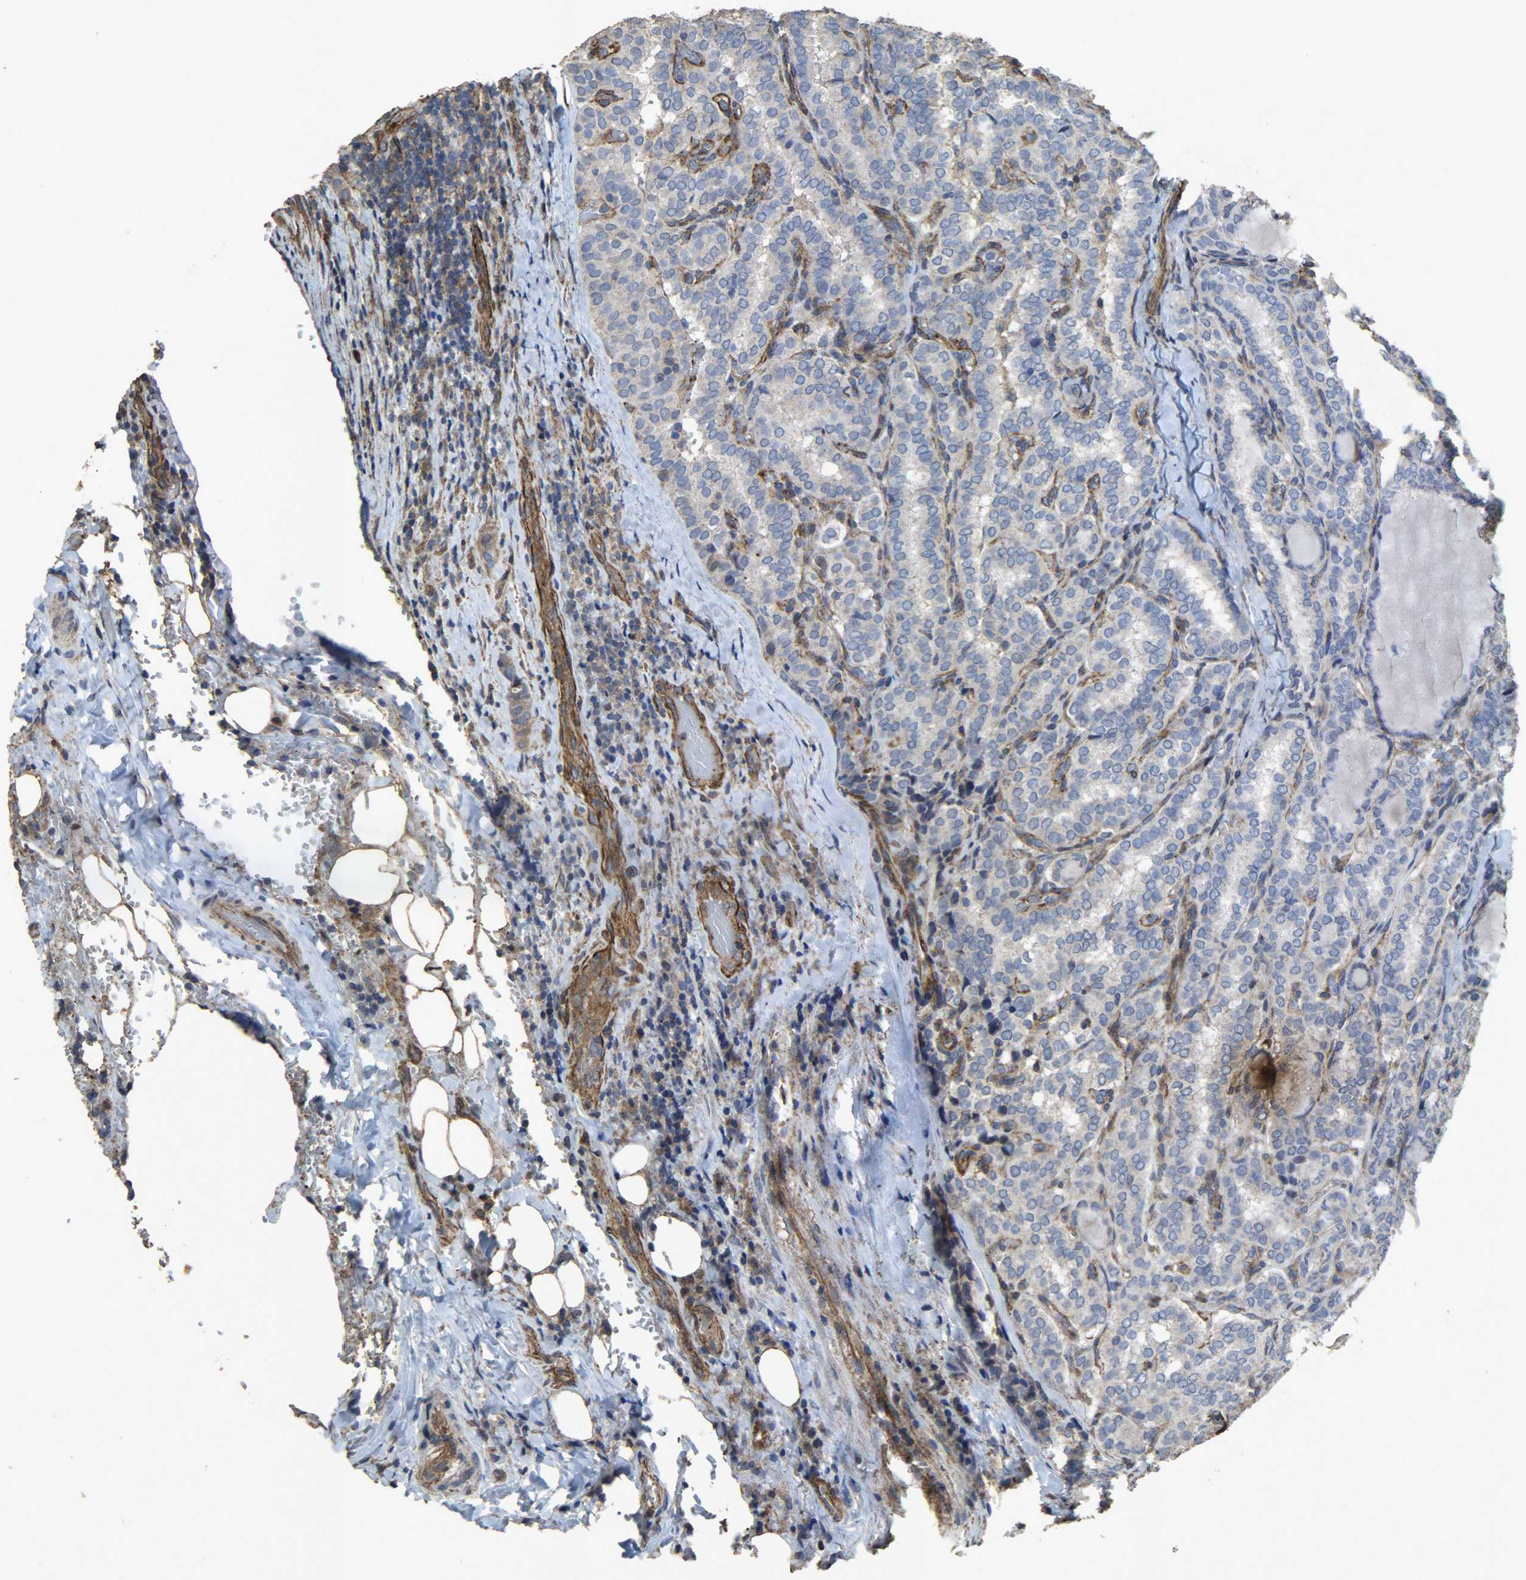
{"staining": {"intensity": "negative", "quantity": "none", "location": "none"}, "tissue": "thyroid cancer", "cell_type": "Tumor cells", "image_type": "cancer", "snomed": [{"axis": "morphology", "description": "Papillary adenocarcinoma, NOS"}, {"axis": "topography", "description": "Thyroid gland"}], "caption": "DAB (3,3'-diaminobenzidine) immunohistochemical staining of human thyroid papillary adenocarcinoma shows no significant expression in tumor cells.", "gene": "TPM4", "patient": {"sex": "female", "age": 30}}